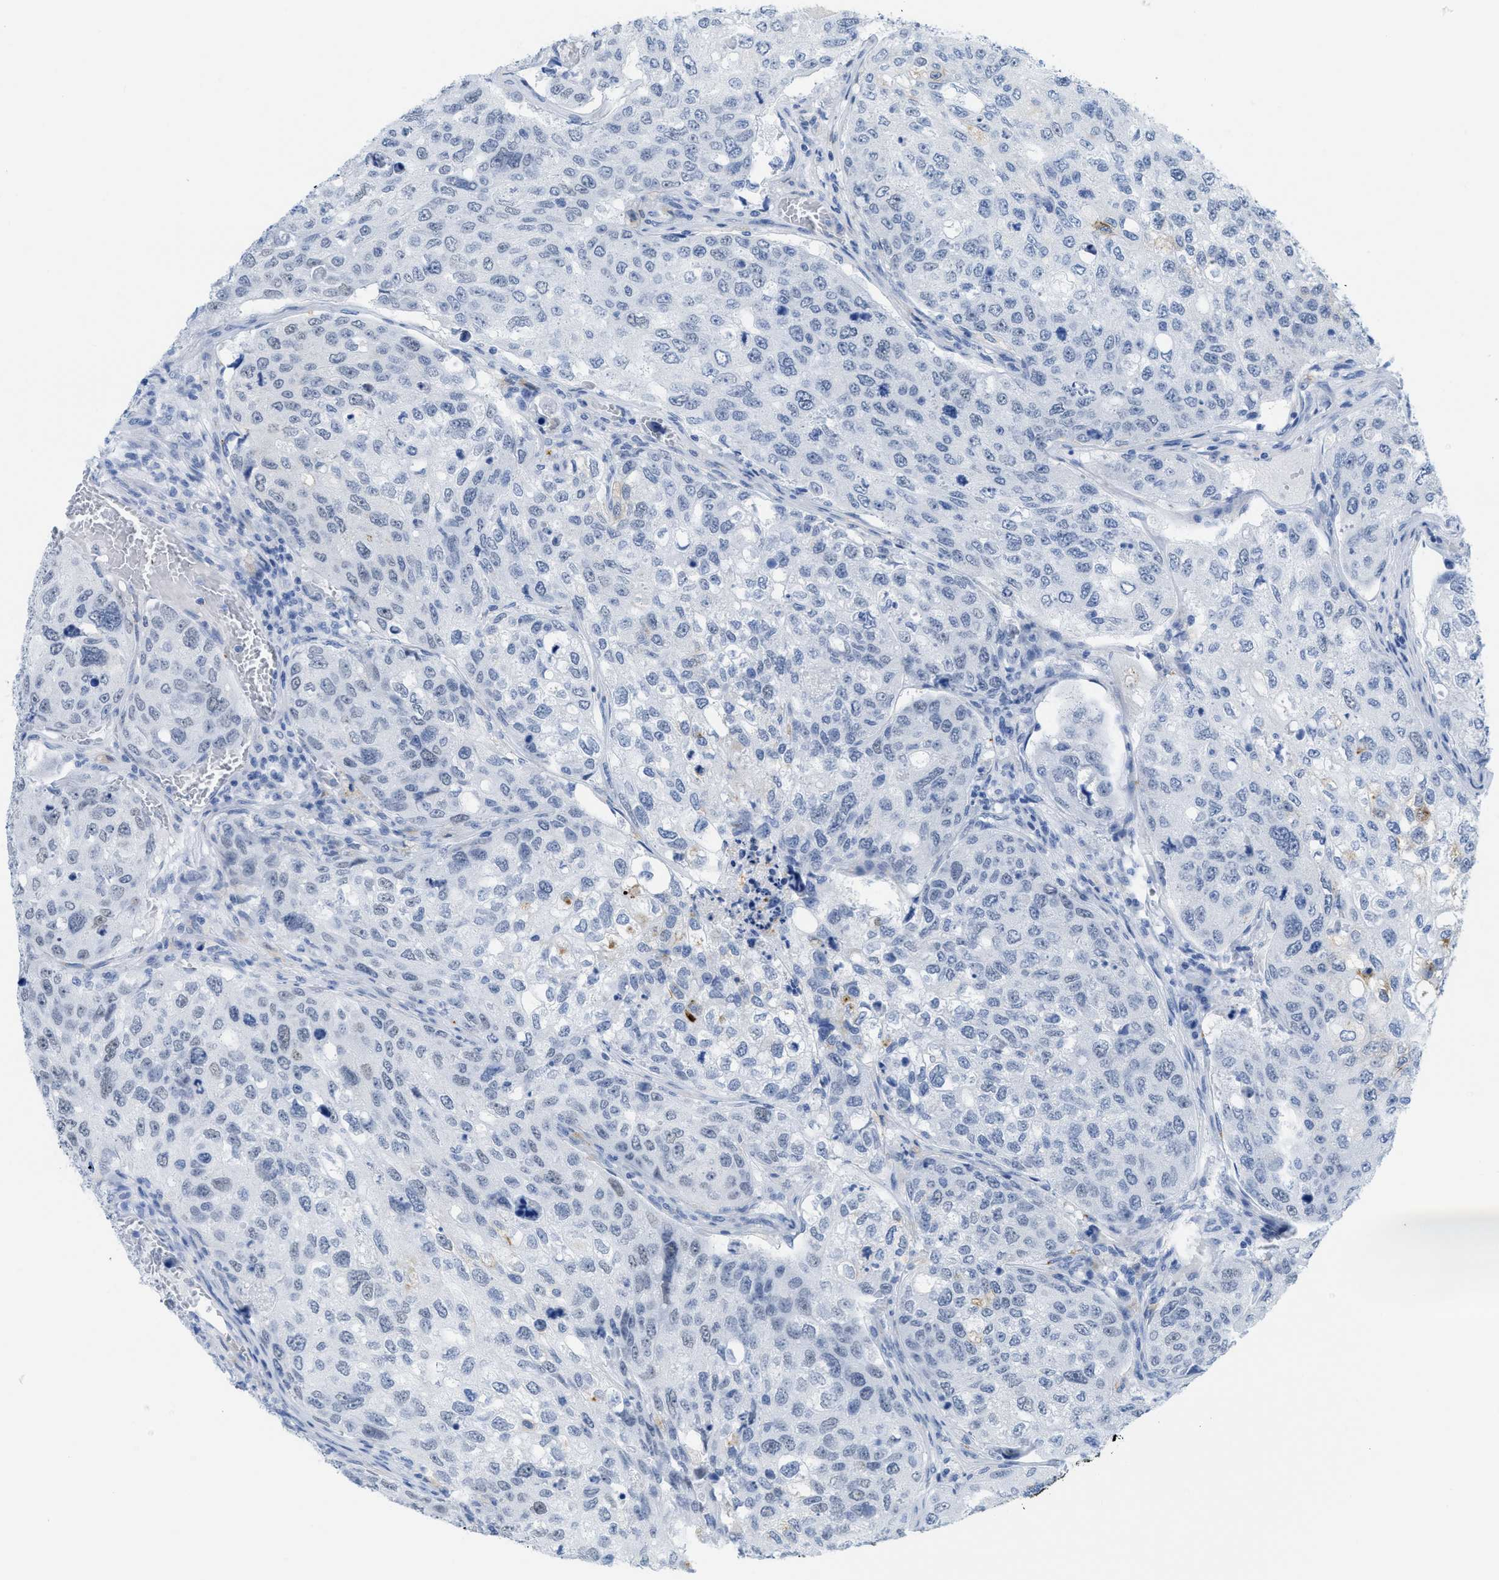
{"staining": {"intensity": "negative", "quantity": "none", "location": "none"}, "tissue": "urothelial cancer", "cell_type": "Tumor cells", "image_type": "cancer", "snomed": [{"axis": "morphology", "description": "Urothelial carcinoma, High grade"}, {"axis": "topography", "description": "Lymph node"}, {"axis": "topography", "description": "Urinary bladder"}], "caption": "Tumor cells are negative for protein expression in human urothelial cancer.", "gene": "WDR4", "patient": {"sex": "male", "age": 51}}